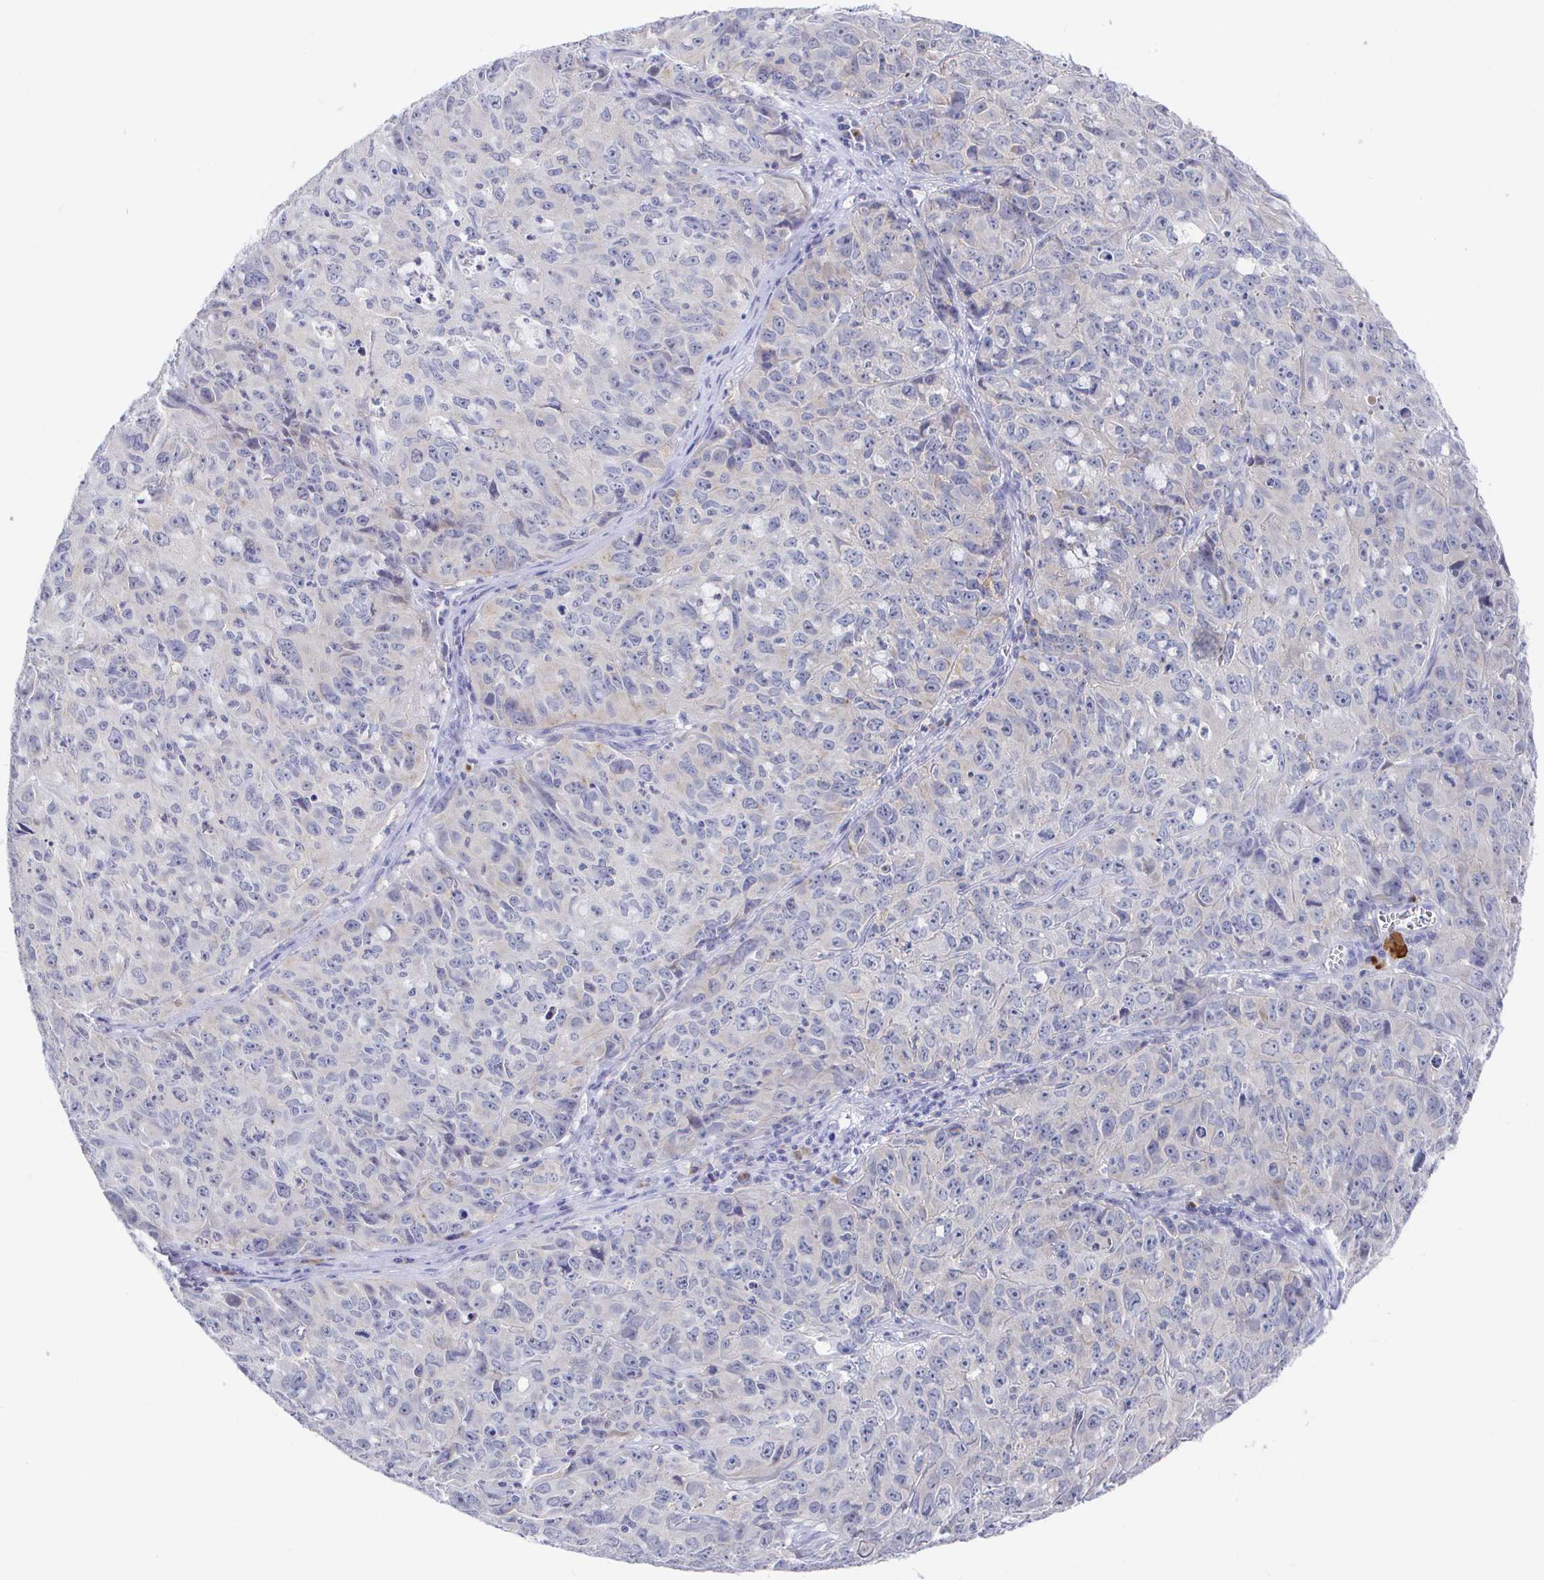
{"staining": {"intensity": "negative", "quantity": "none", "location": "none"}, "tissue": "cervical cancer", "cell_type": "Tumor cells", "image_type": "cancer", "snomed": [{"axis": "morphology", "description": "Squamous cell carcinoma, NOS"}, {"axis": "topography", "description": "Cervix"}], "caption": "Immunohistochemistry photomicrograph of neoplastic tissue: cervical squamous cell carcinoma stained with DAB (3,3'-diaminobenzidine) shows no significant protein staining in tumor cells.", "gene": "LRRC23", "patient": {"sex": "female", "age": 28}}